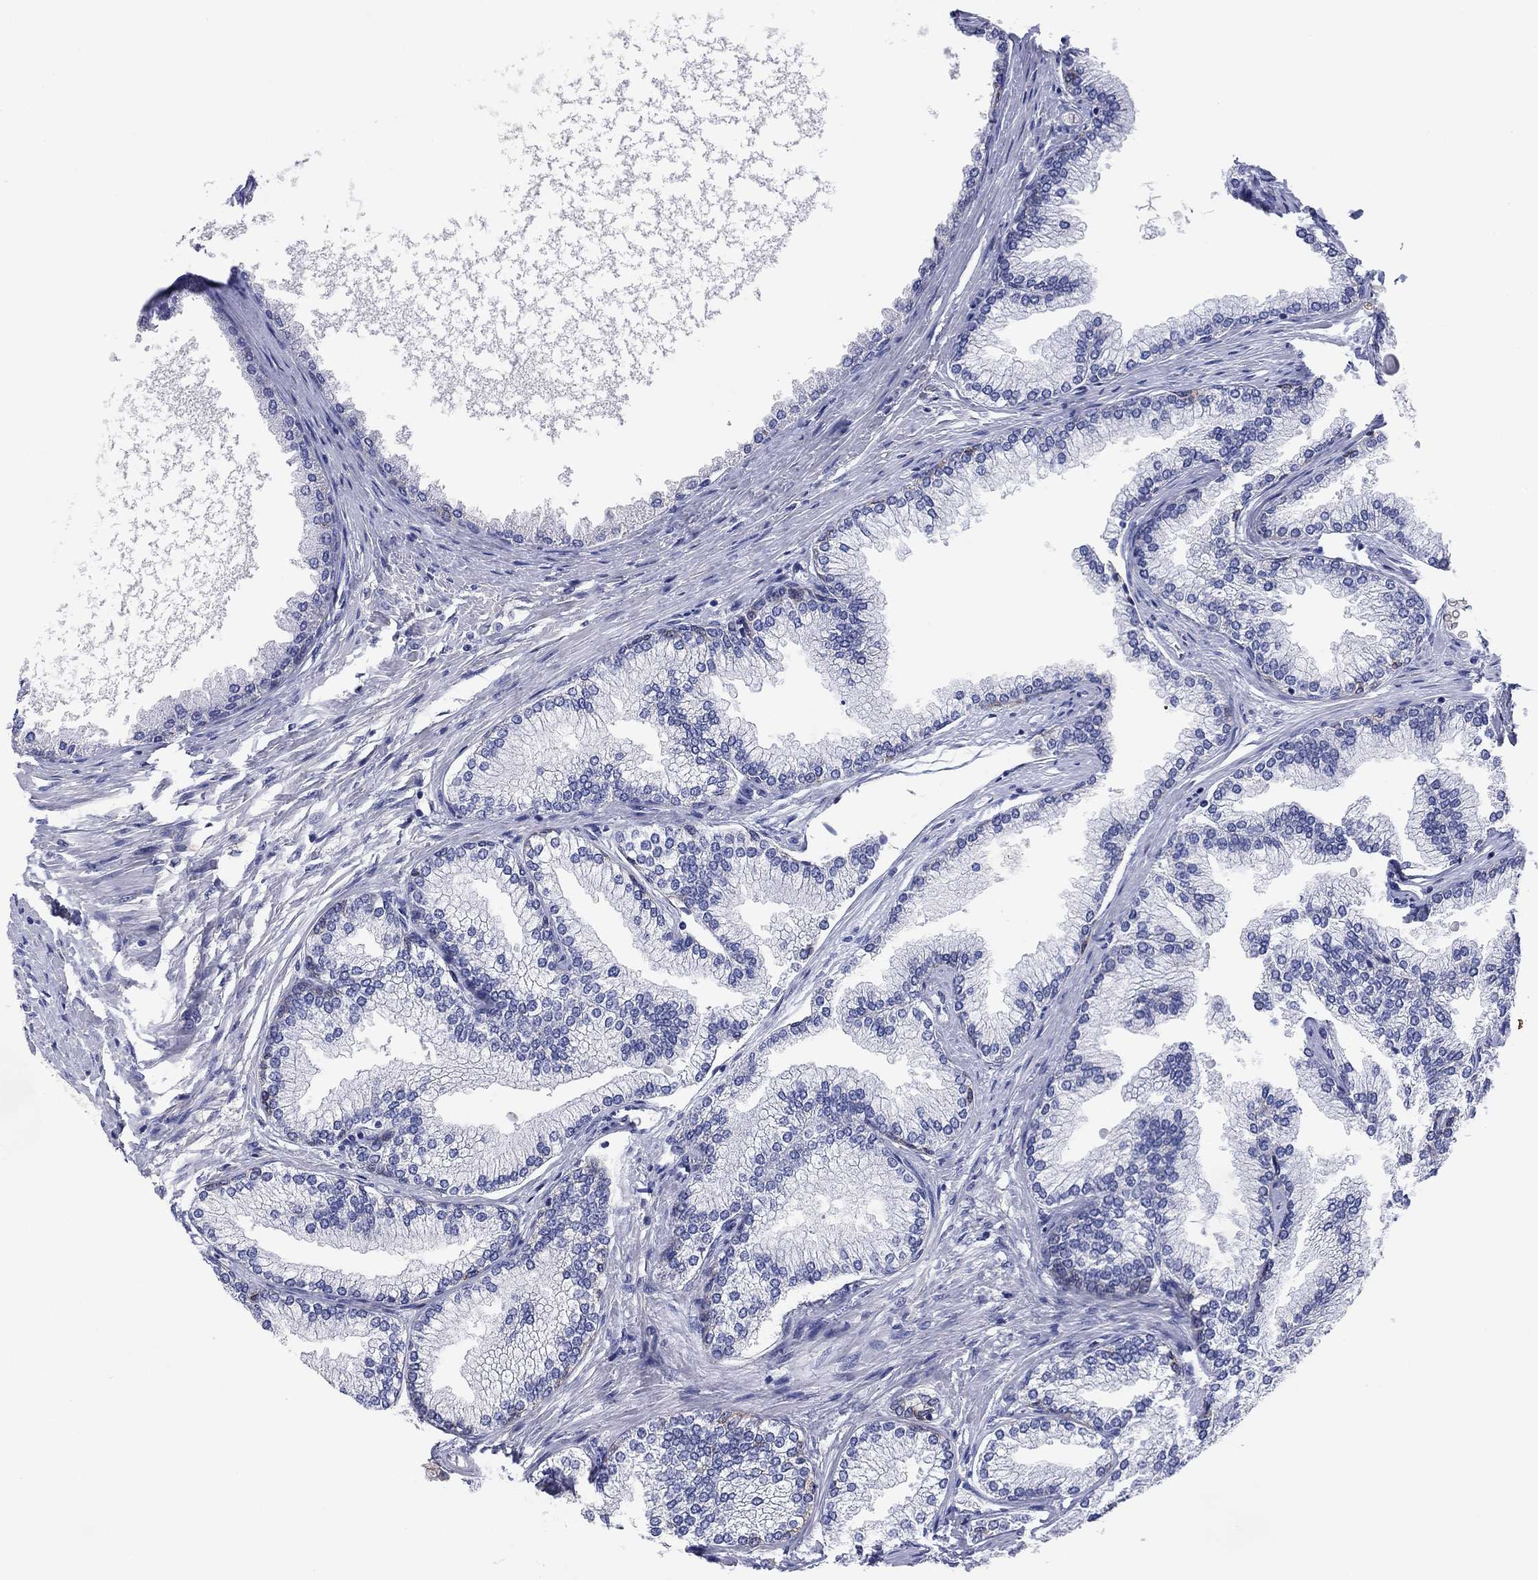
{"staining": {"intensity": "moderate", "quantity": "<25%", "location": "cytoplasmic/membranous"}, "tissue": "prostate", "cell_type": "Glandular cells", "image_type": "normal", "snomed": [{"axis": "morphology", "description": "Normal tissue, NOS"}, {"axis": "topography", "description": "Prostate"}], "caption": "Benign prostate reveals moderate cytoplasmic/membranous staining in about <25% of glandular cells.", "gene": "ATP1B1", "patient": {"sex": "male", "age": 72}}